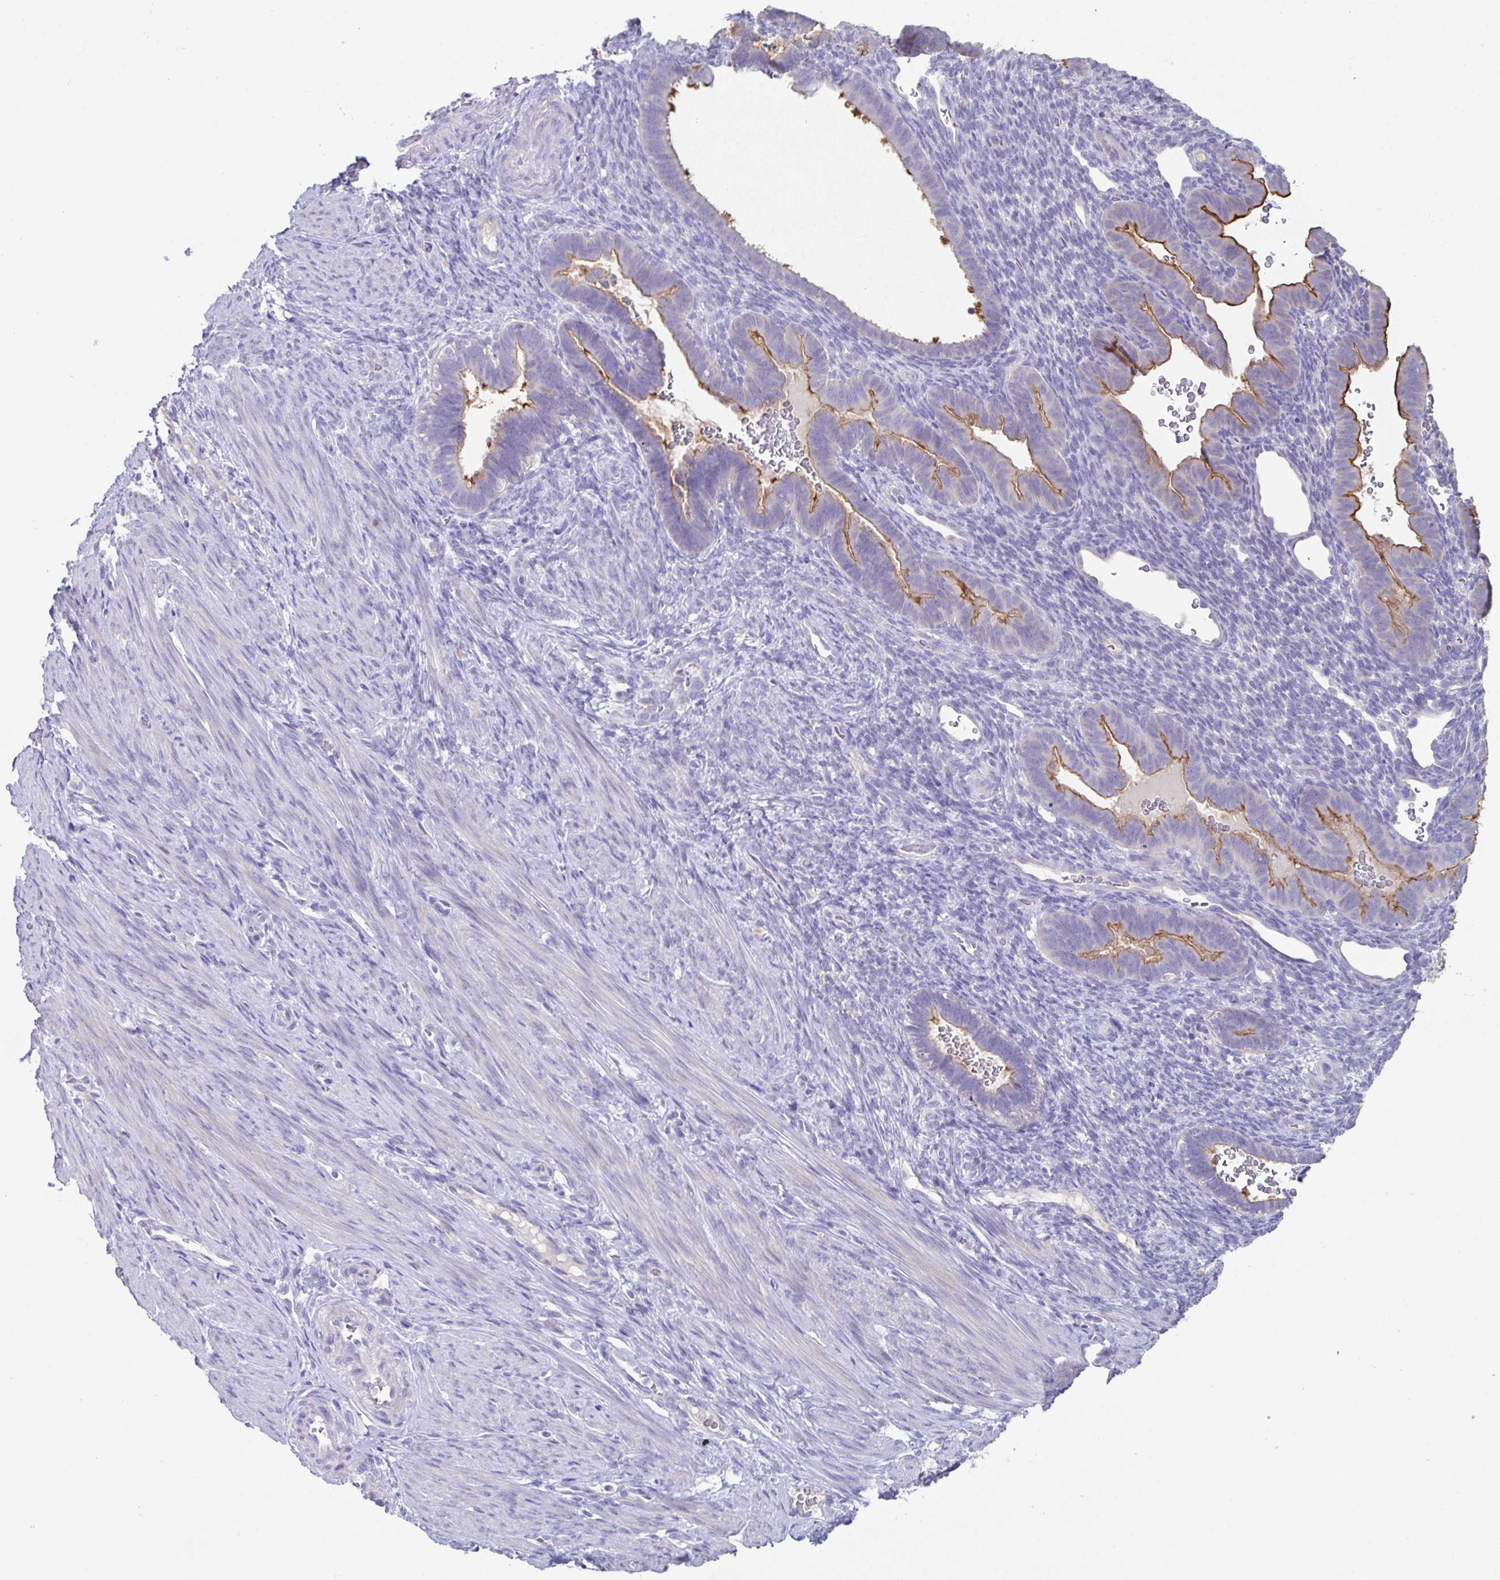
{"staining": {"intensity": "negative", "quantity": "none", "location": "none"}, "tissue": "endometrium", "cell_type": "Cells in endometrial stroma", "image_type": "normal", "snomed": [{"axis": "morphology", "description": "Normal tissue, NOS"}, {"axis": "topography", "description": "Endometrium"}], "caption": "Micrograph shows no protein staining in cells in endometrial stroma of benign endometrium. The staining was performed using DAB (3,3'-diaminobenzidine) to visualize the protein expression in brown, while the nuclei were stained in blue with hematoxylin (Magnification: 20x).", "gene": "SLC44A4", "patient": {"sex": "female", "age": 34}}